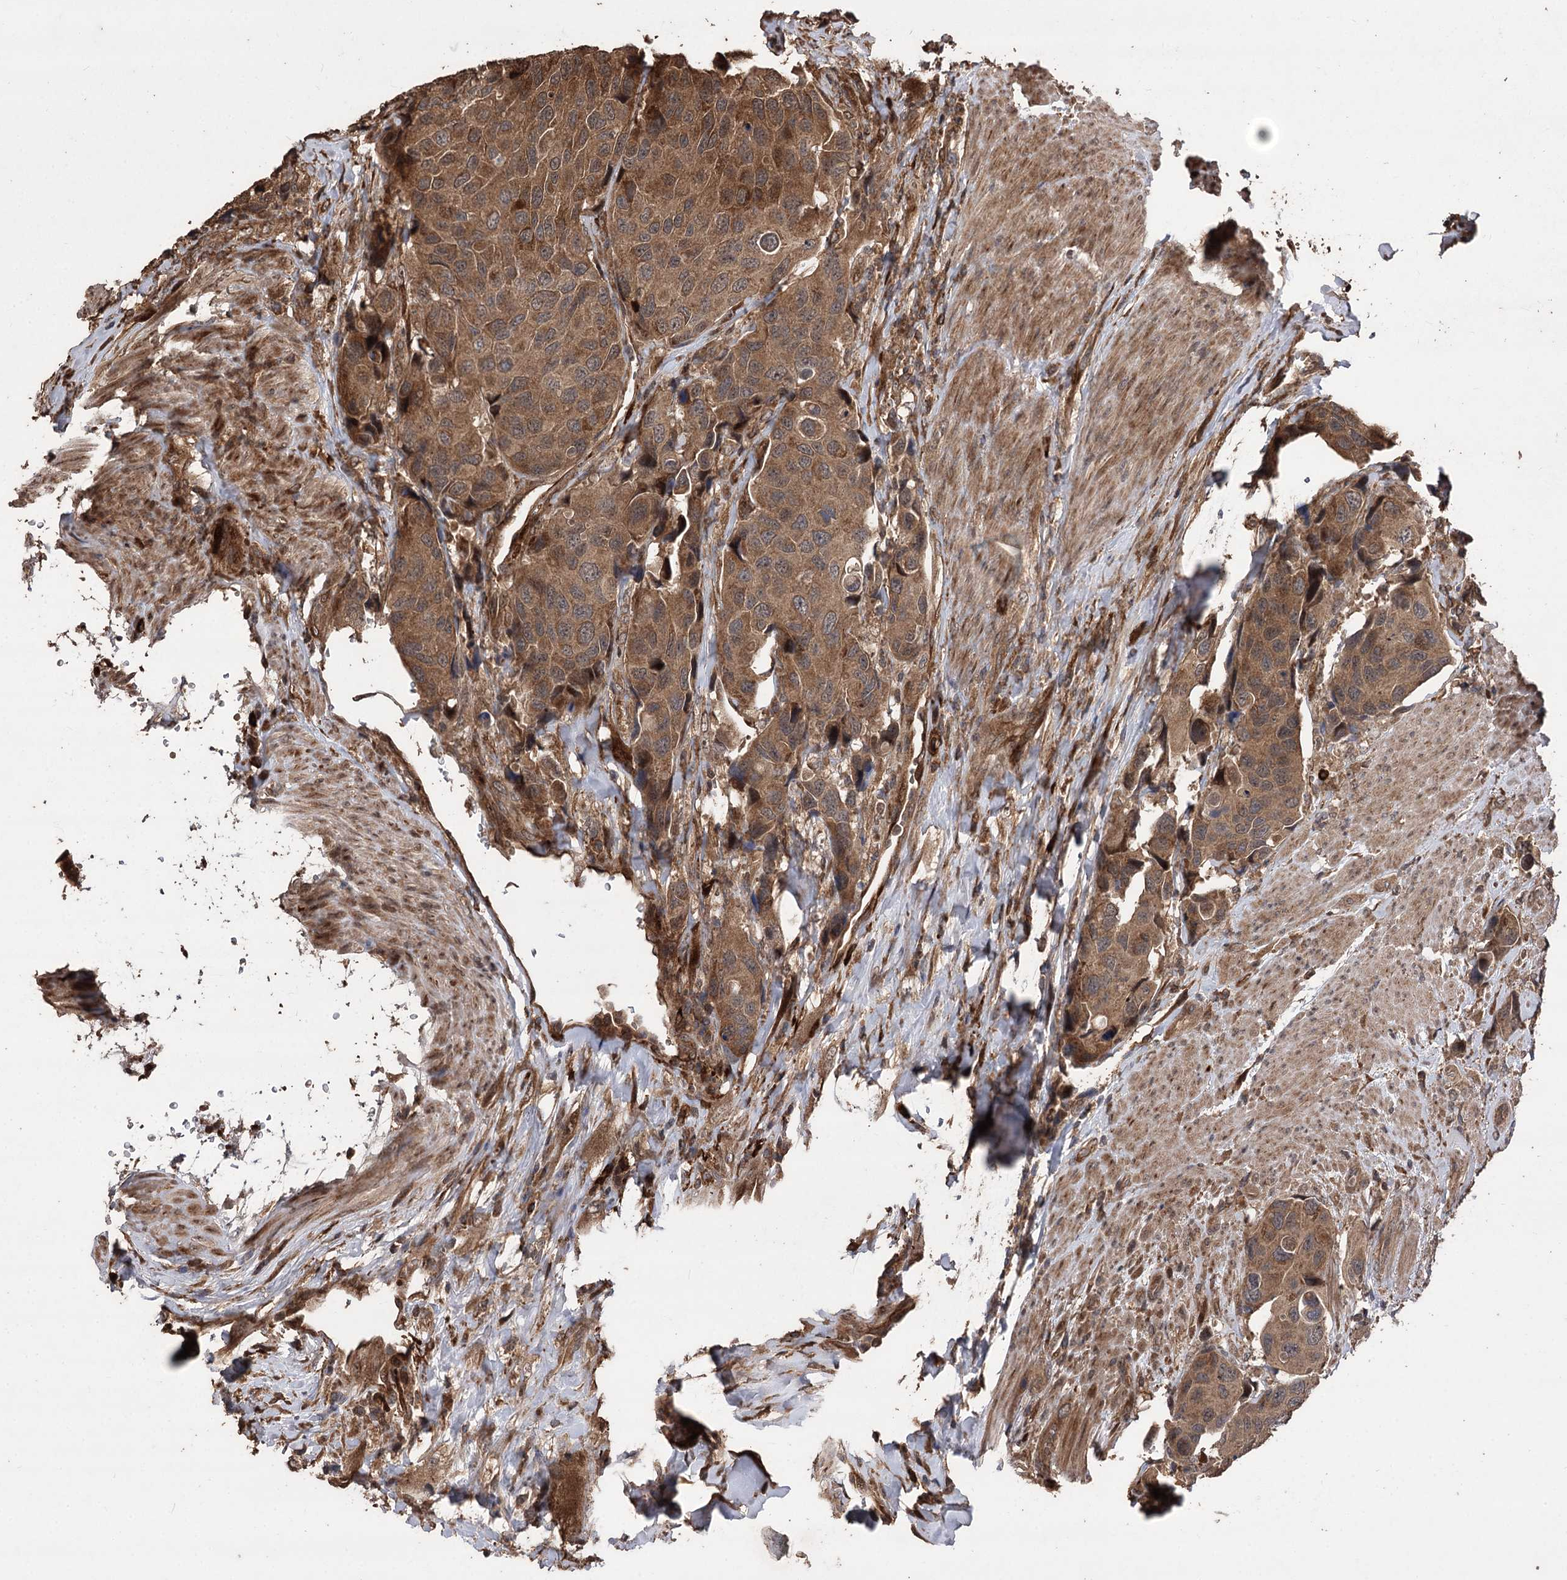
{"staining": {"intensity": "moderate", "quantity": ">75%", "location": "cytoplasmic/membranous"}, "tissue": "urothelial cancer", "cell_type": "Tumor cells", "image_type": "cancer", "snomed": [{"axis": "morphology", "description": "Urothelial carcinoma, High grade"}, {"axis": "topography", "description": "Urinary bladder"}], "caption": "This photomicrograph reveals IHC staining of high-grade urothelial carcinoma, with medium moderate cytoplasmic/membranous positivity in about >75% of tumor cells.", "gene": "RASSF3", "patient": {"sex": "male", "age": 74}}